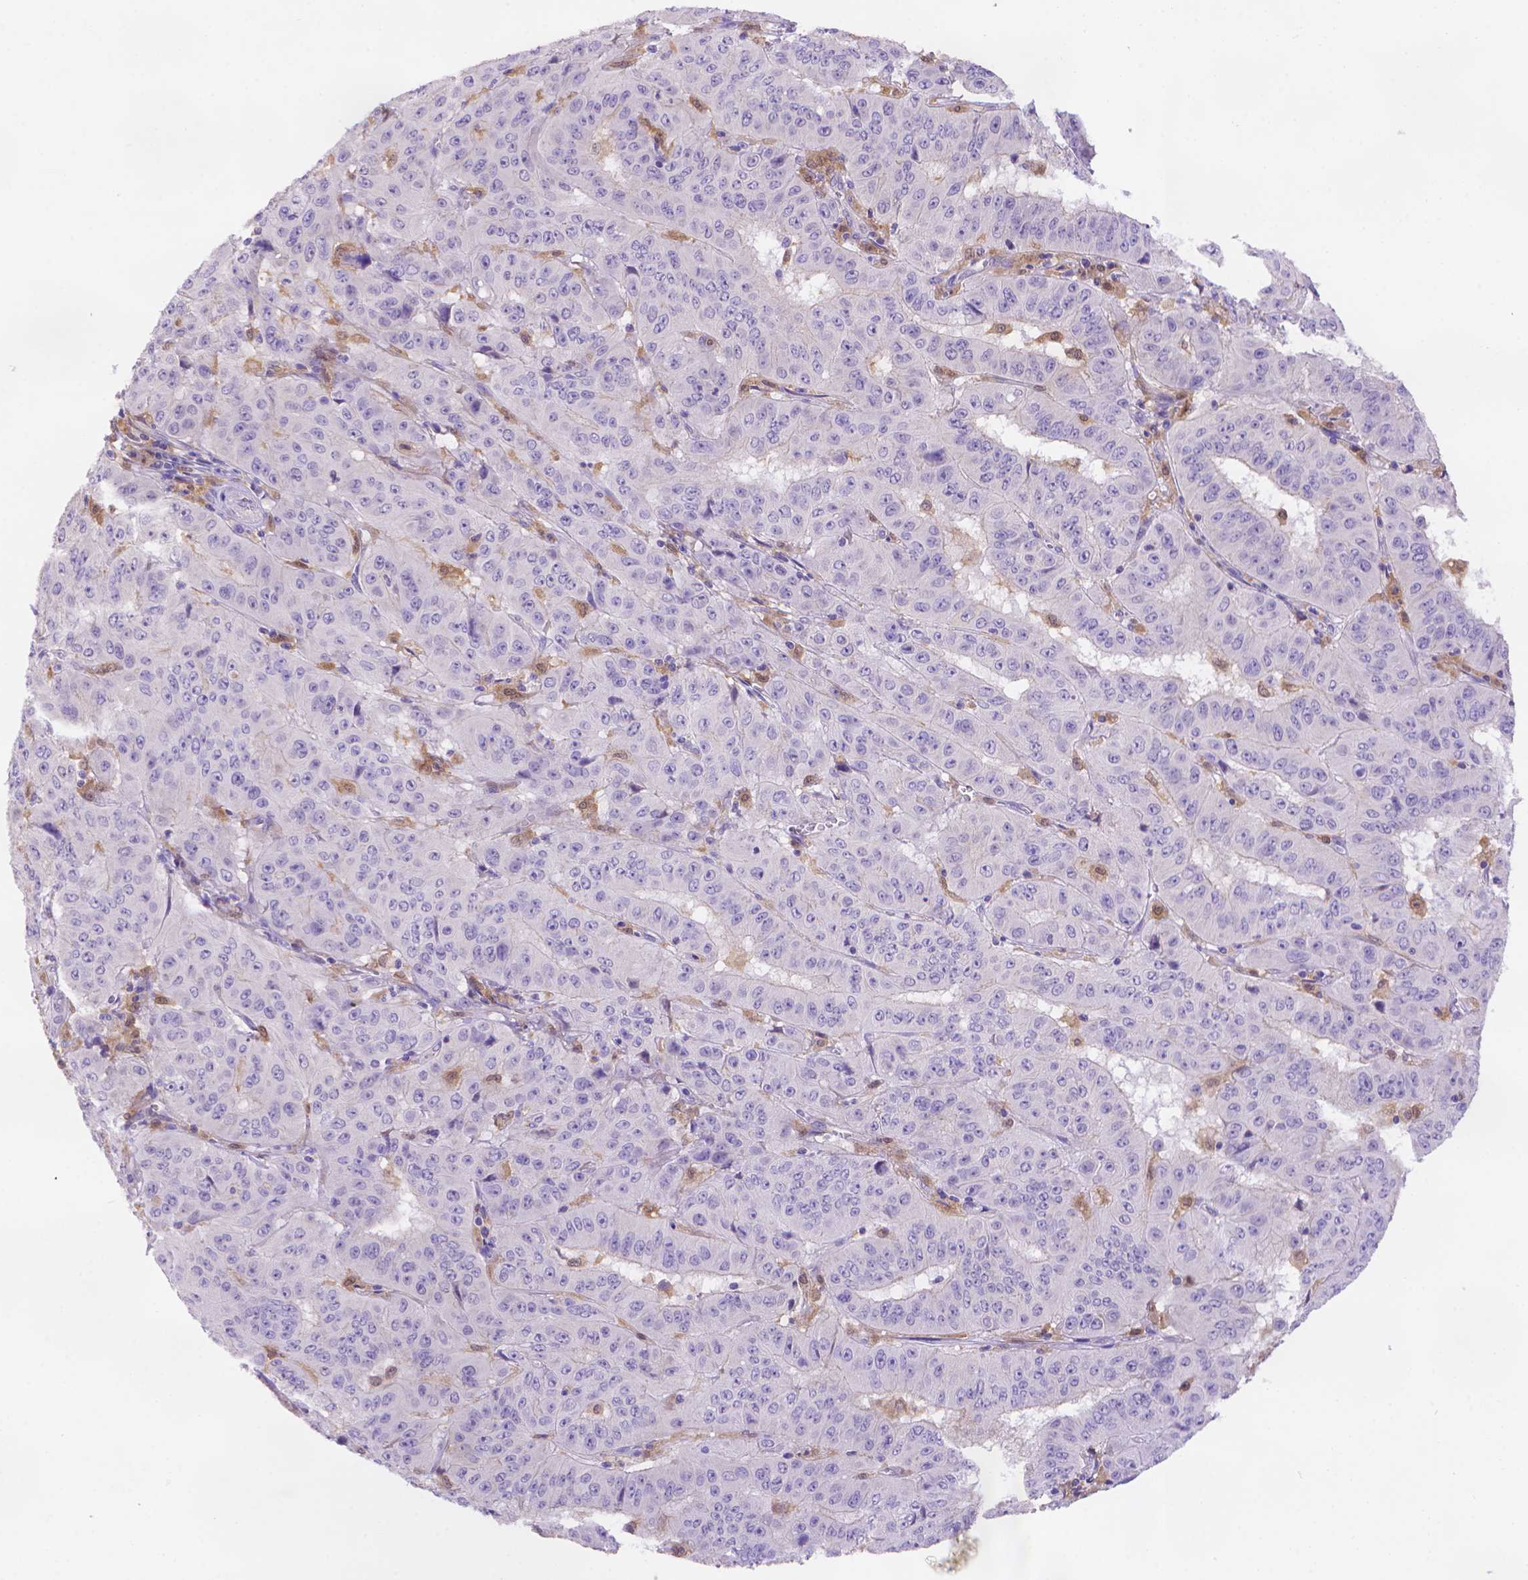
{"staining": {"intensity": "negative", "quantity": "none", "location": "none"}, "tissue": "pancreatic cancer", "cell_type": "Tumor cells", "image_type": "cancer", "snomed": [{"axis": "morphology", "description": "Adenocarcinoma, NOS"}, {"axis": "topography", "description": "Pancreas"}], "caption": "Immunohistochemical staining of pancreatic adenocarcinoma reveals no significant staining in tumor cells.", "gene": "FGD2", "patient": {"sex": "male", "age": 63}}